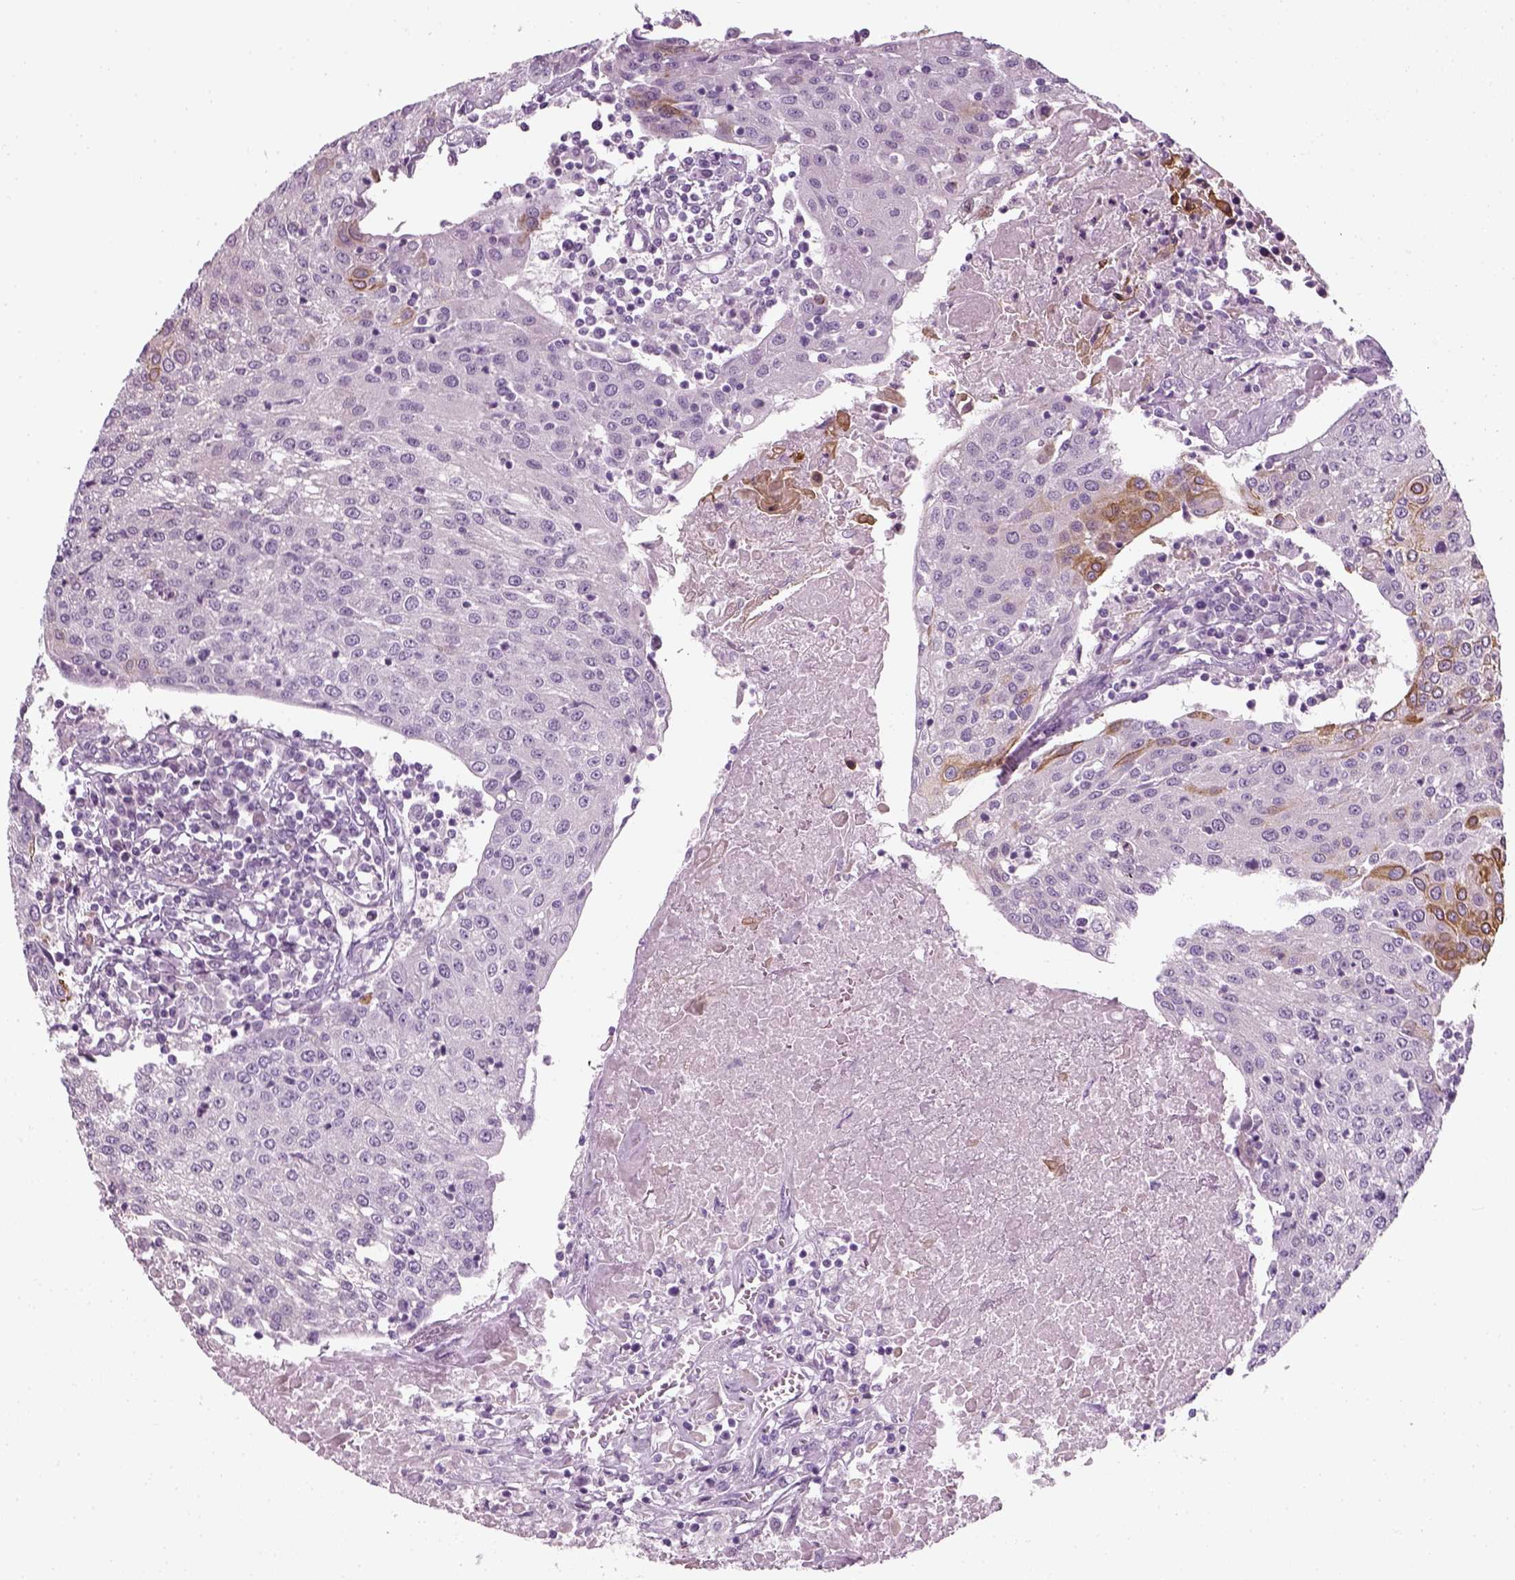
{"staining": {"intensity": "moderate", "quantity": "<25%", "location": "cytoplasmic/membranous"}, "tissue": "urothelial cancer", "cell_type": "Tumor cells", "image_type": "cancer", "snomed": [{"axis": "morphology", "description": "Urothelial carcinoma, High grade"}, {"axis": "topography", "description": "Urinary bladder"}], "caption": "High-grade urothelial carcinoma stained with DAB (3,3'-diaminobenzidine) IHC demonstrates low levels of moderate cytoplasmic/membranous positivity in about <25% of tumor cells.", "gene": "KRT75", "patient": {"sex": "female", "age": 85}}